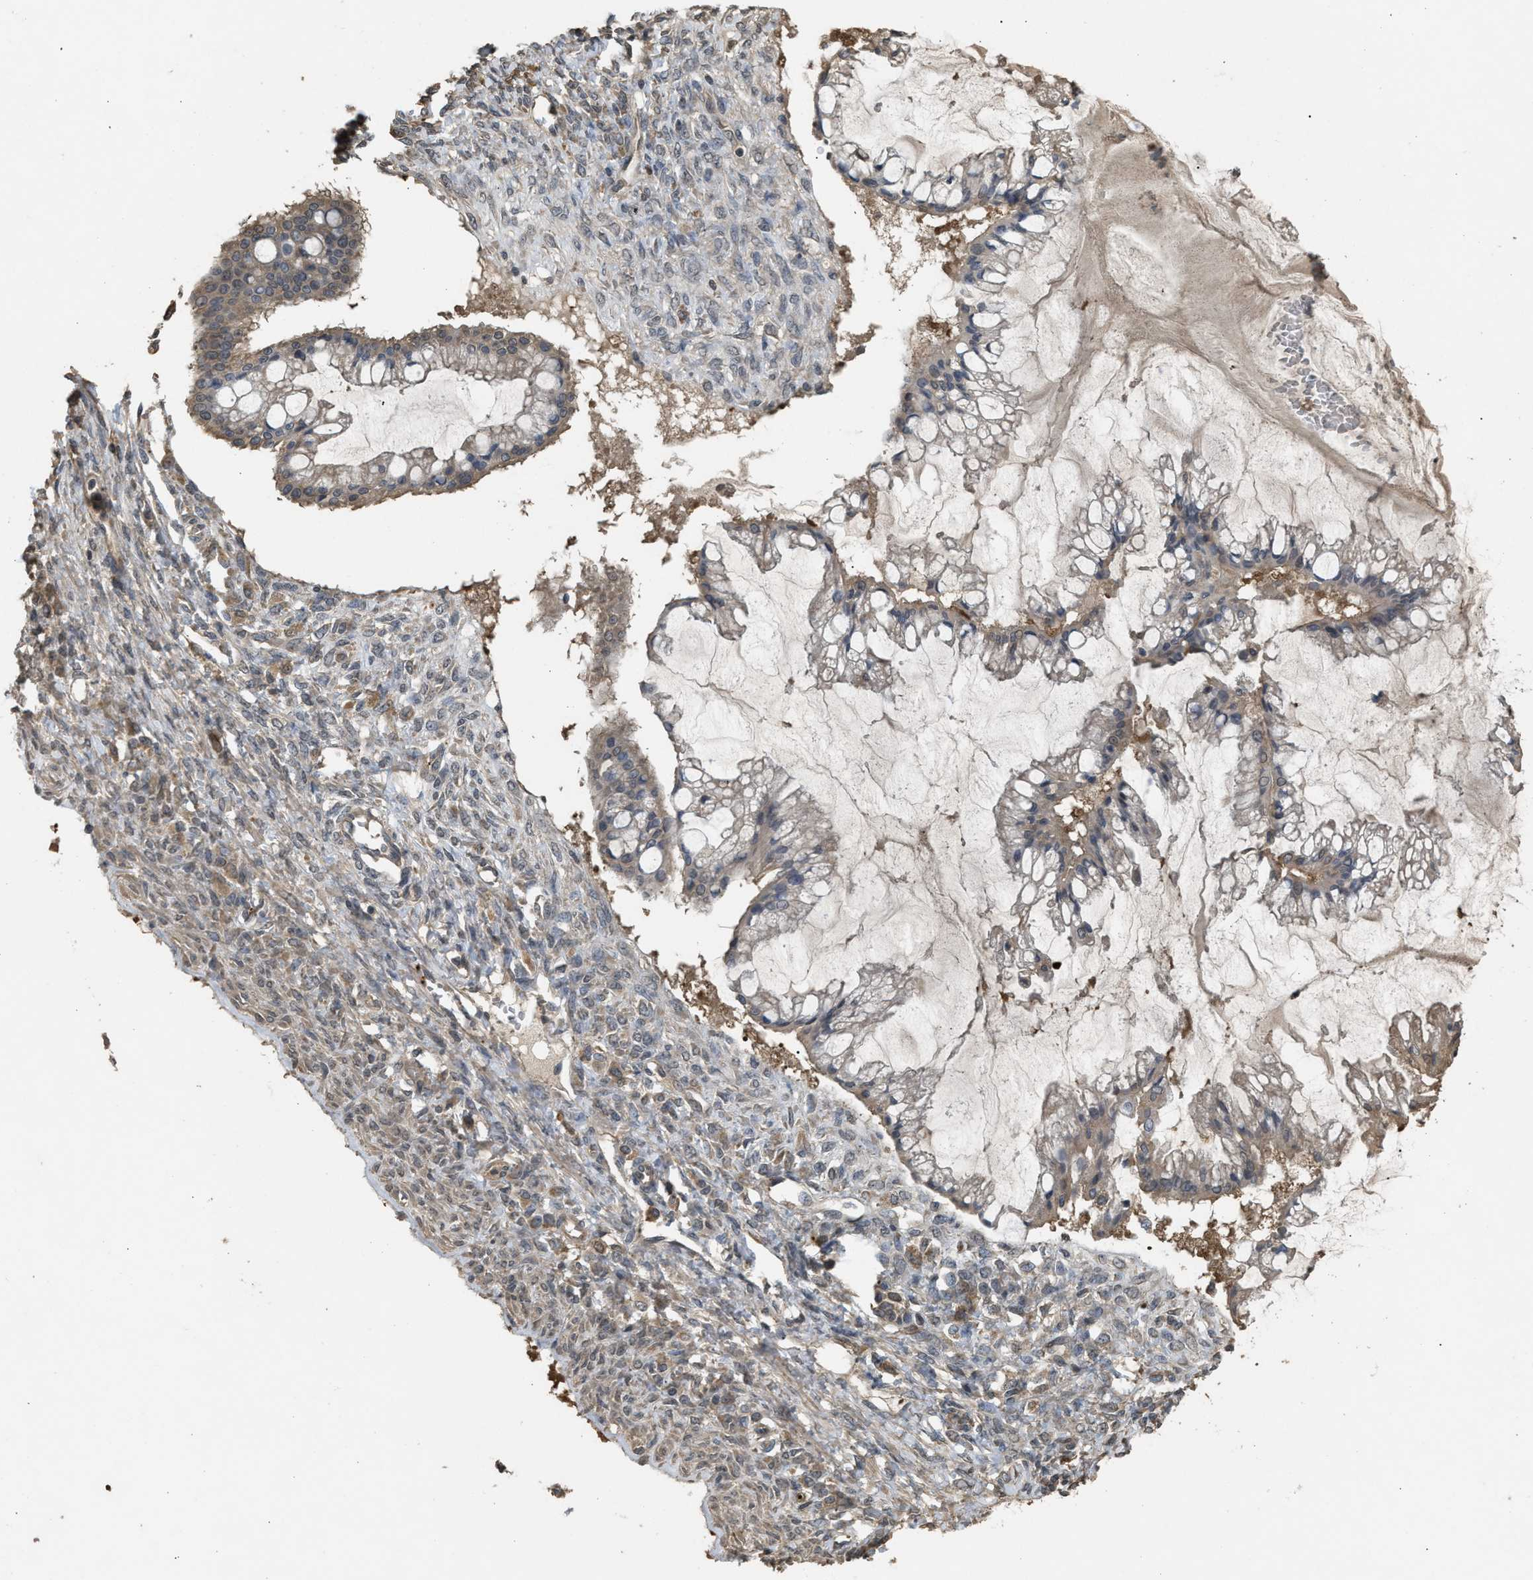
{"staining": {"intensity": "weak", "quantity": ">75%", "location": "cytoplasmic/membranous"}, "tissue": "ovarian cancer", "cell_type": "Tumor cells", "image_type": "cancer", "snomed": [{"axis": "morphology", "description": "Cystadenocarcinoma, mucinous, NOS"}, {"axis": "topography", "description": "Ovary"}], "caption": "Weak cytoplasmic/membranous staining for a protein is appreciated in approximately >75% of tumor cells of mucinous cystadenocarcinoma (ovarian) using immunohistochemistry (IHC).", "gene": "ARHGDIA", "patient": {"sex": "female", "age": 73}}